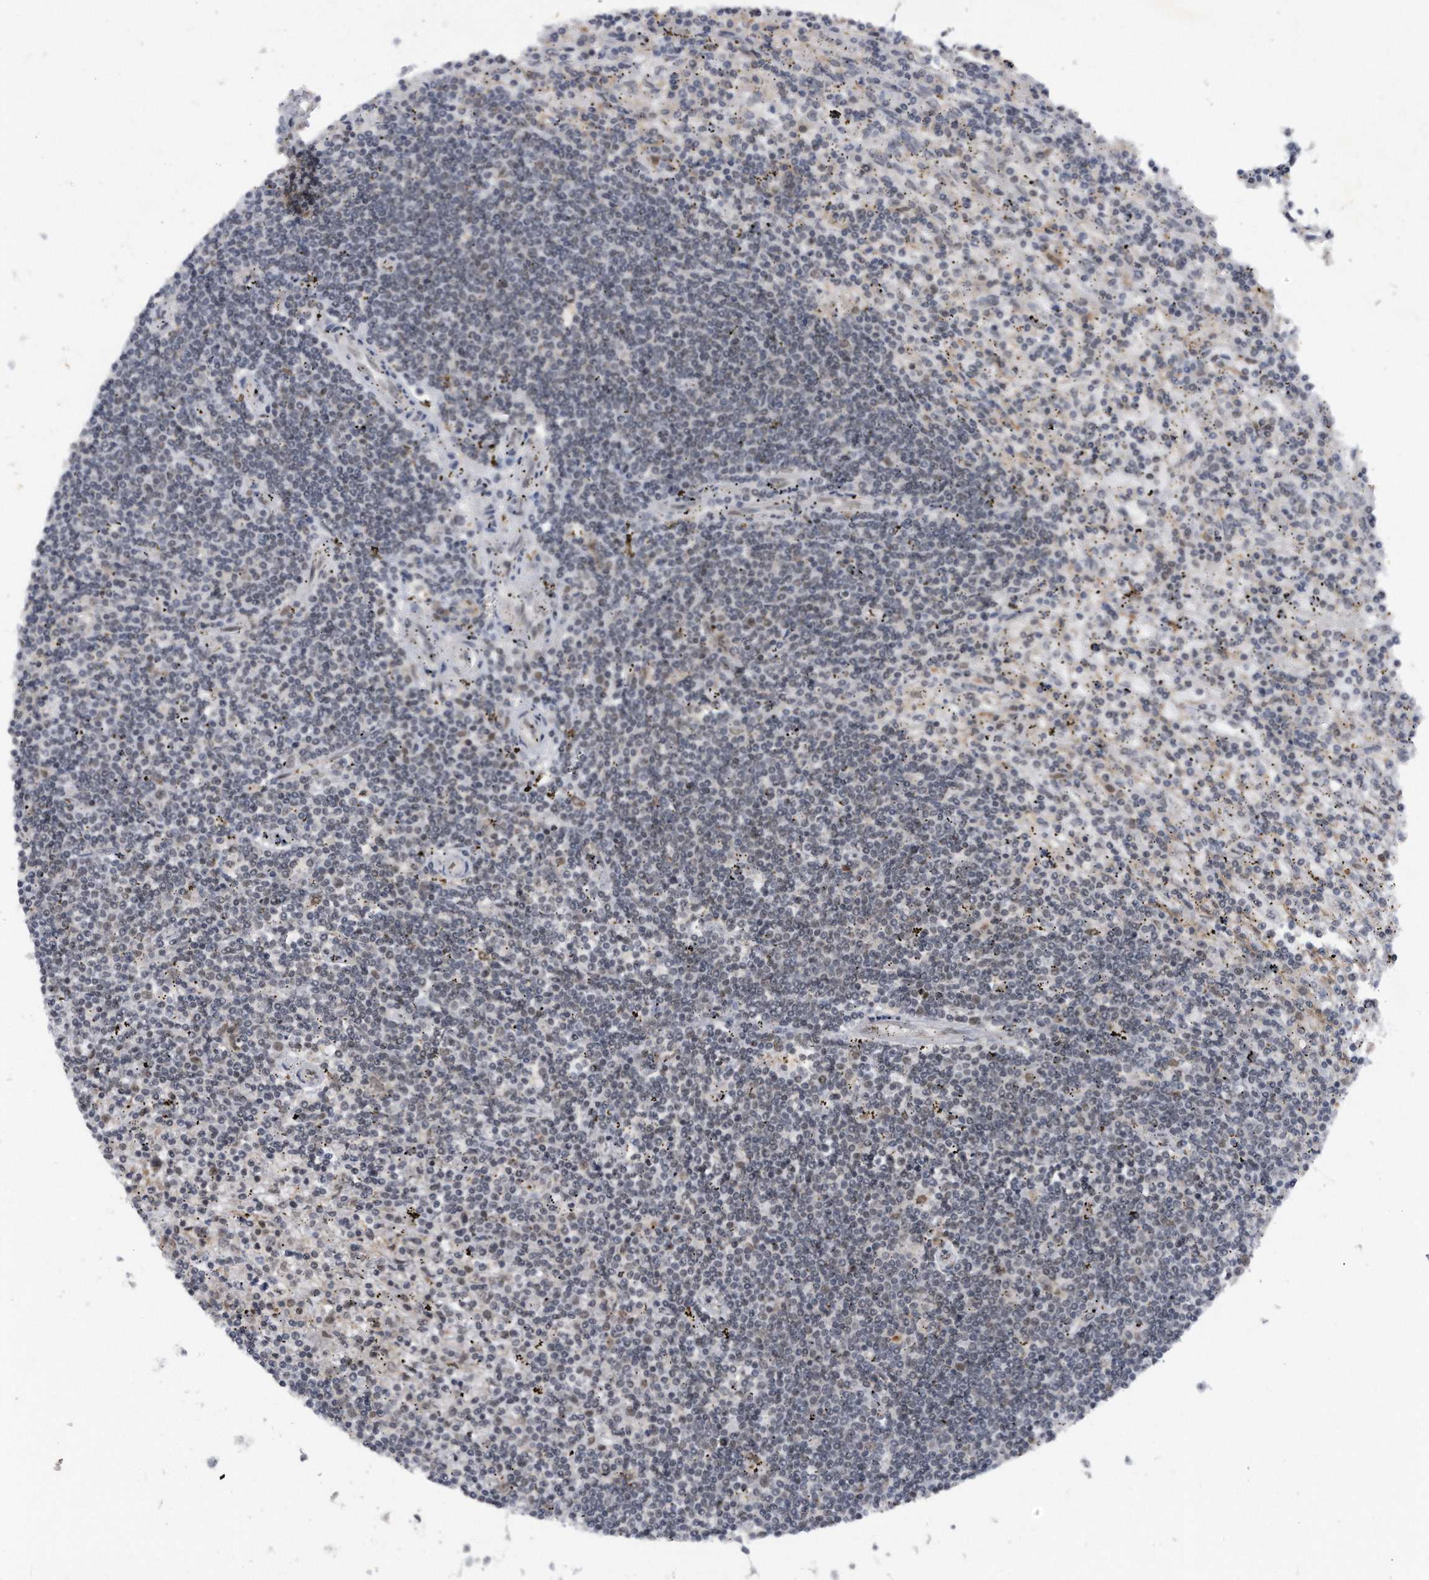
{"staining": {"intensity": "negative", "quantity": "none", "location": "none"}, "tissue": "lymphoma", "cell_type": "Tumor cells", "image_type": "cancer", "snomed": [{"axis": "morphology", "description": "Malignant lymphoma, non-Hodgkin's type, Low grade"}, {"axis": "topography", "description": "Spleen"}], "caption": "Low-grade malignant lymphoma, non-Hodgkin's type was stained to show a protein in brown. There is no significant staining in tumor cells.", "gene": "VIRMA", "patient": {"sex": "male", "age": 76}}